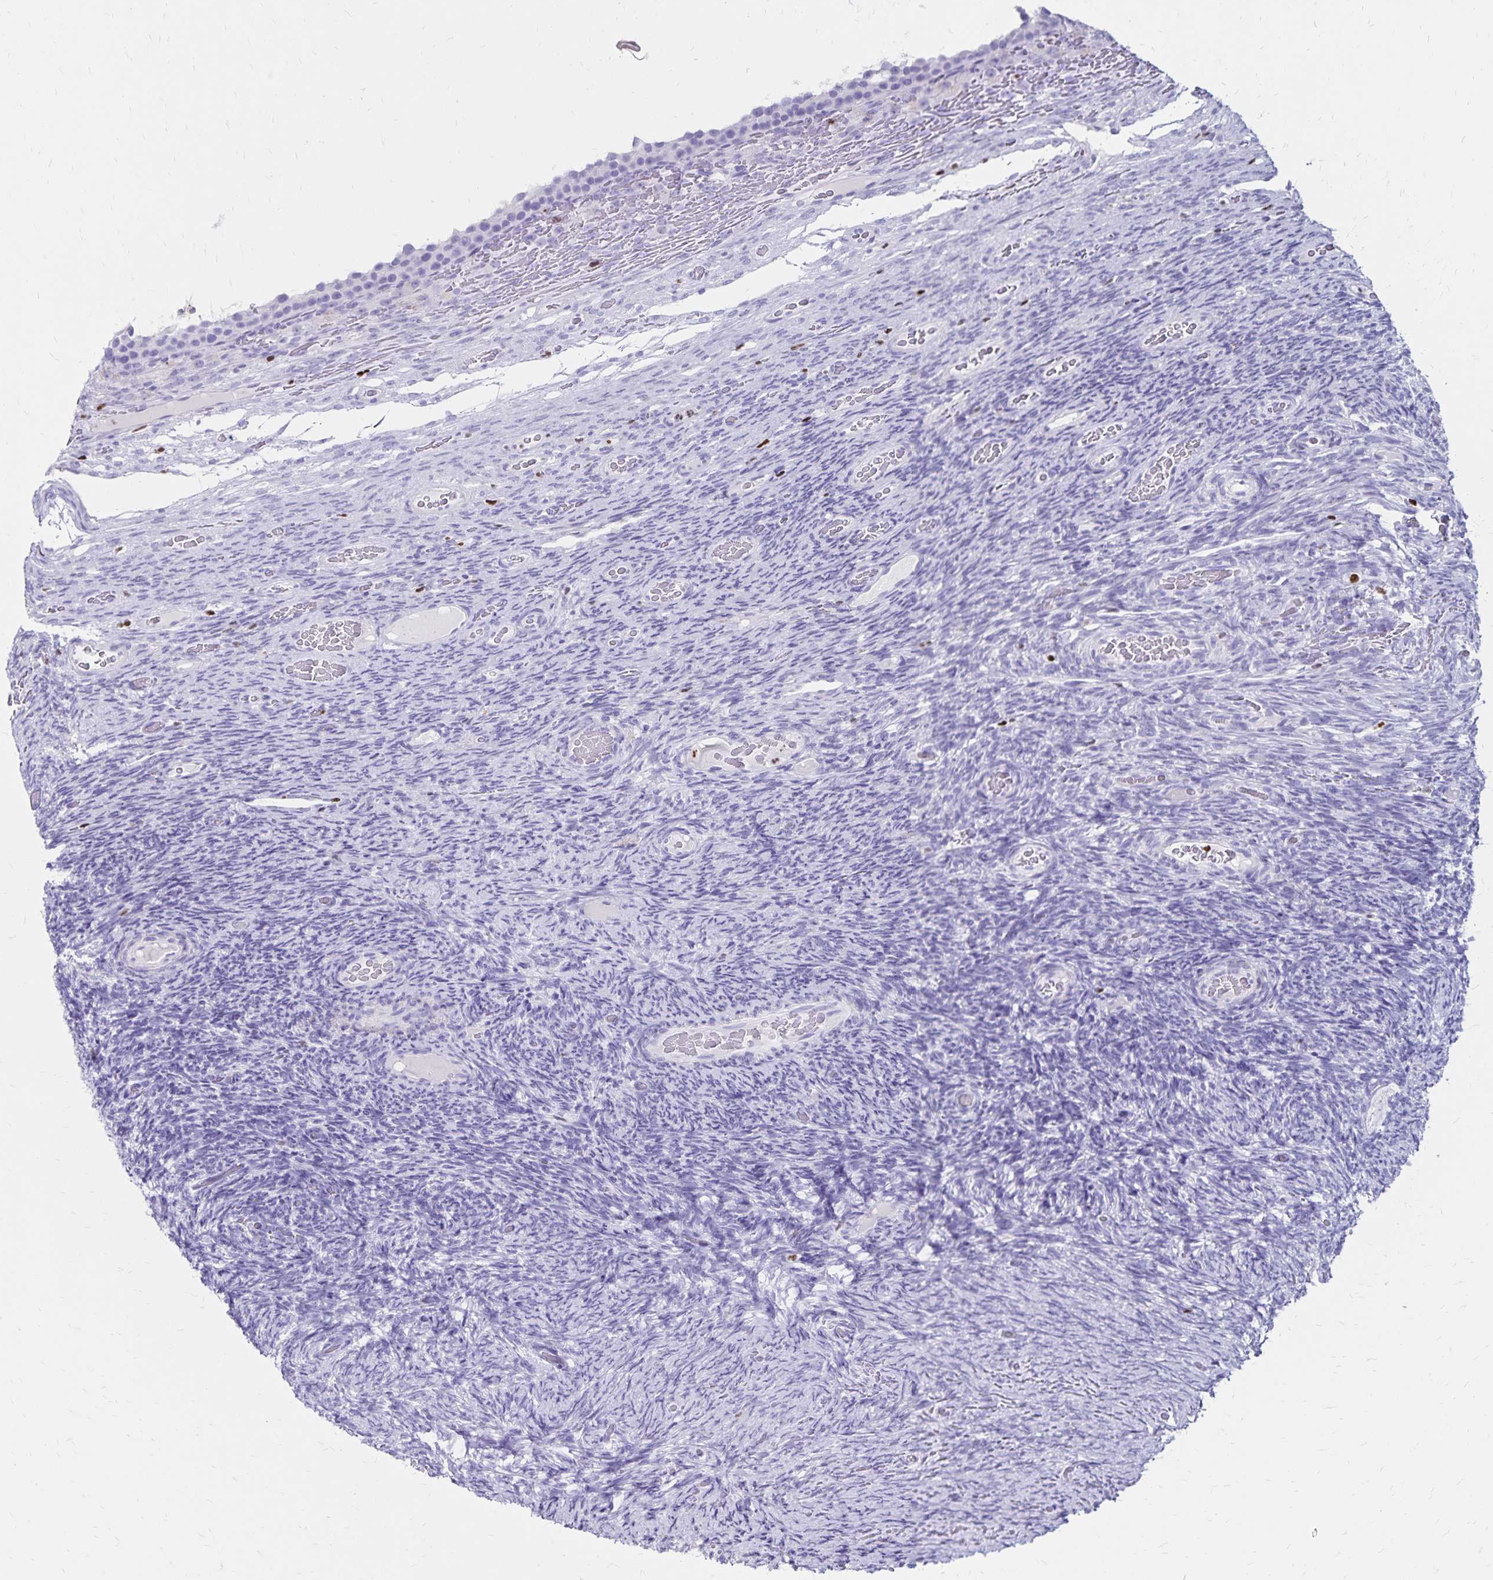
{"staining": {"intensity": "negative", "quantity": "none", "location": "none"}, "tissue": "ovary", "cell_type": "Follicle cells", "image_type": "normal", "snomed": [{"axis": "morphology", "description": "Normal tissue, NOS"}, {"axis": "topography", "description": "Ovary"}], "caption": "Human ovary stained for a protein using immunohistochemistry (IHC) reveals no positivity in follicle cells.", "gene": "IKZF1", "patient": {"sex": "female", "age": 34}}